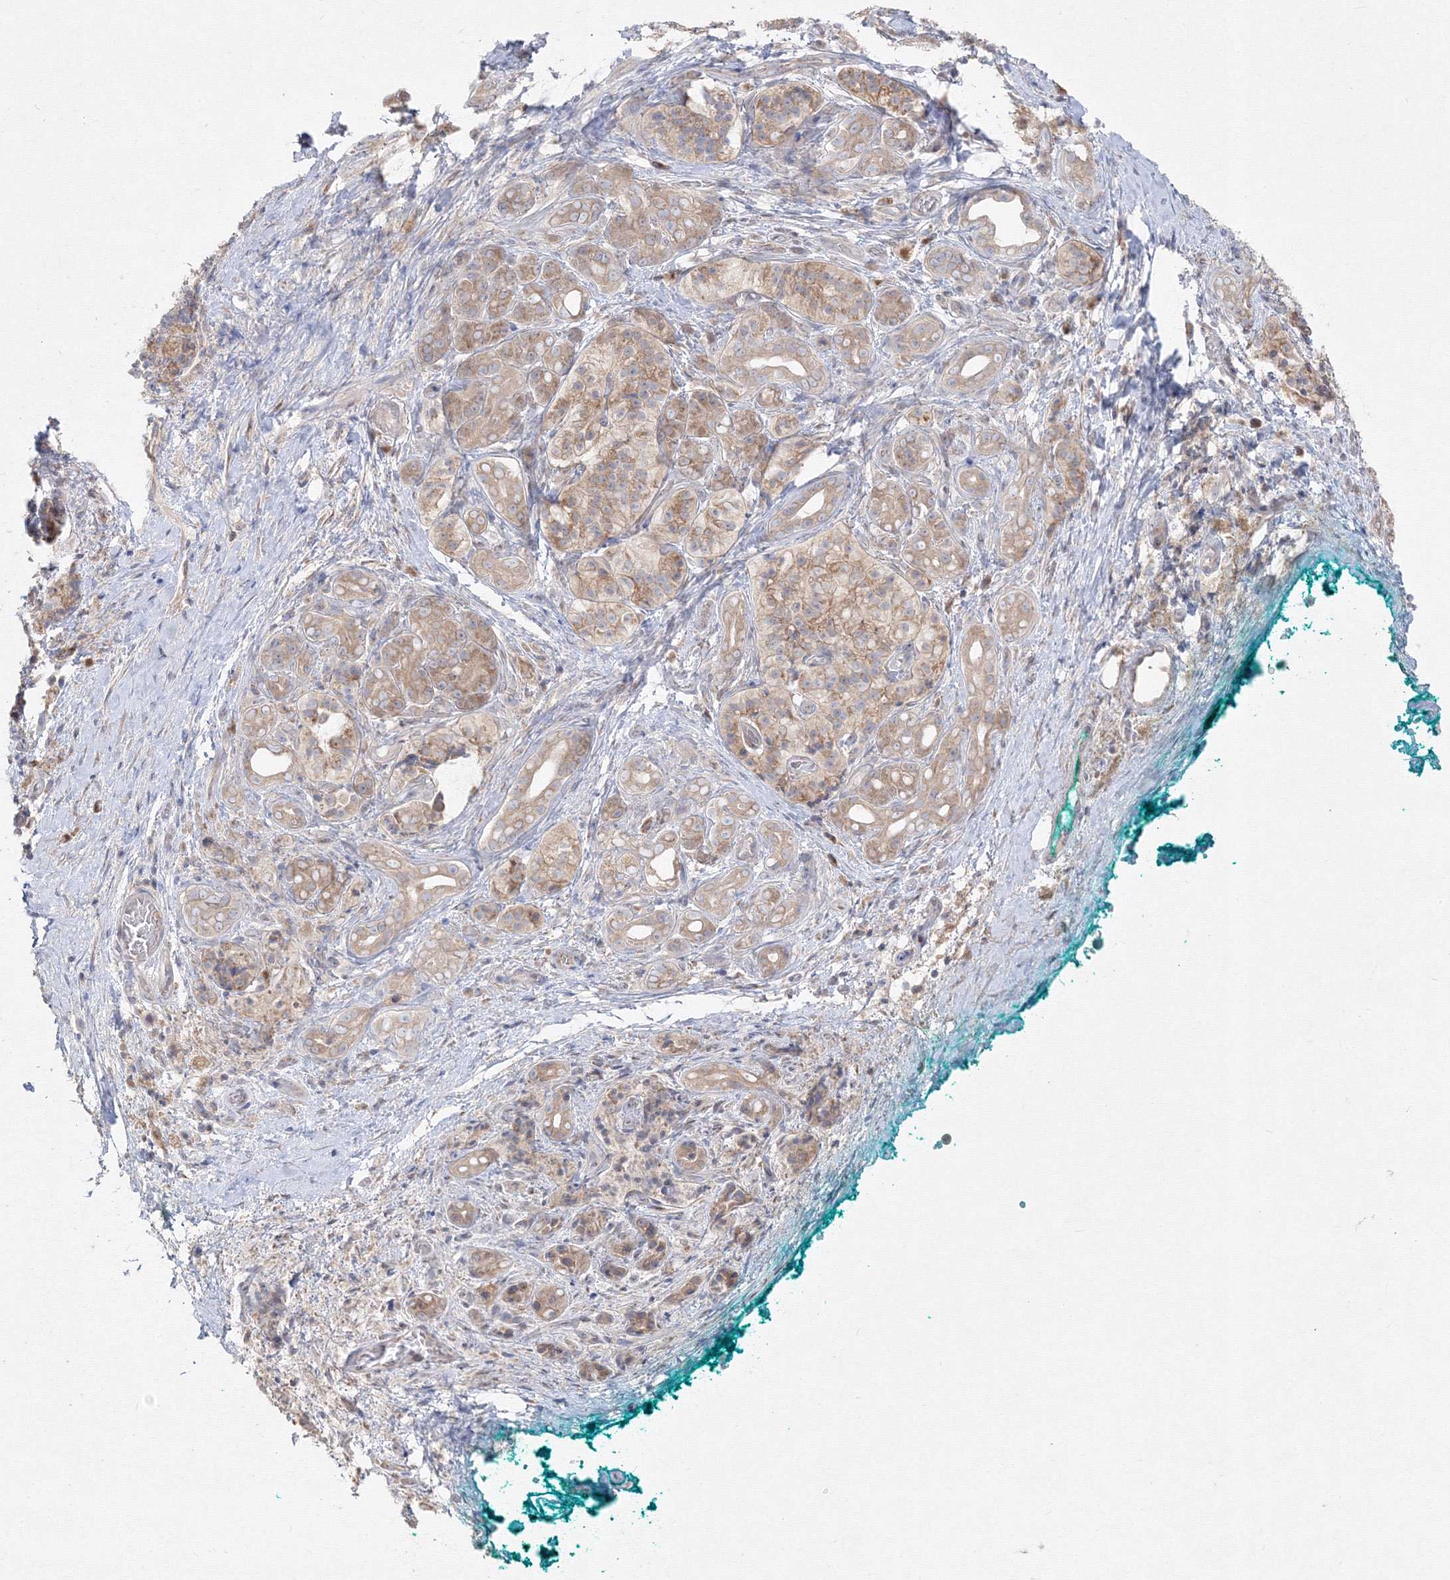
{"staining": {"intensity": "weak", "quantity": ">75%", "location": "cytoplasmic/membranous"}, "tissue": "pancreatic cancer", "cell_type": "Tumor cells", "image_type": "cancer", "snomed": [{"axis": "morphology", "description": "Adenocarcinoma, NOS"}, {"axis": "topography", "description": "Pancreas"}], "caption": "The photomicrograph shows staining of pancreatic cancer (adenocarcinoma), revealing weak cytoplasmic/membranous protein staining (brown color) within tumor cells.", "gene": "FBXL8", "patient": {"sex": "male", "age": 78}}